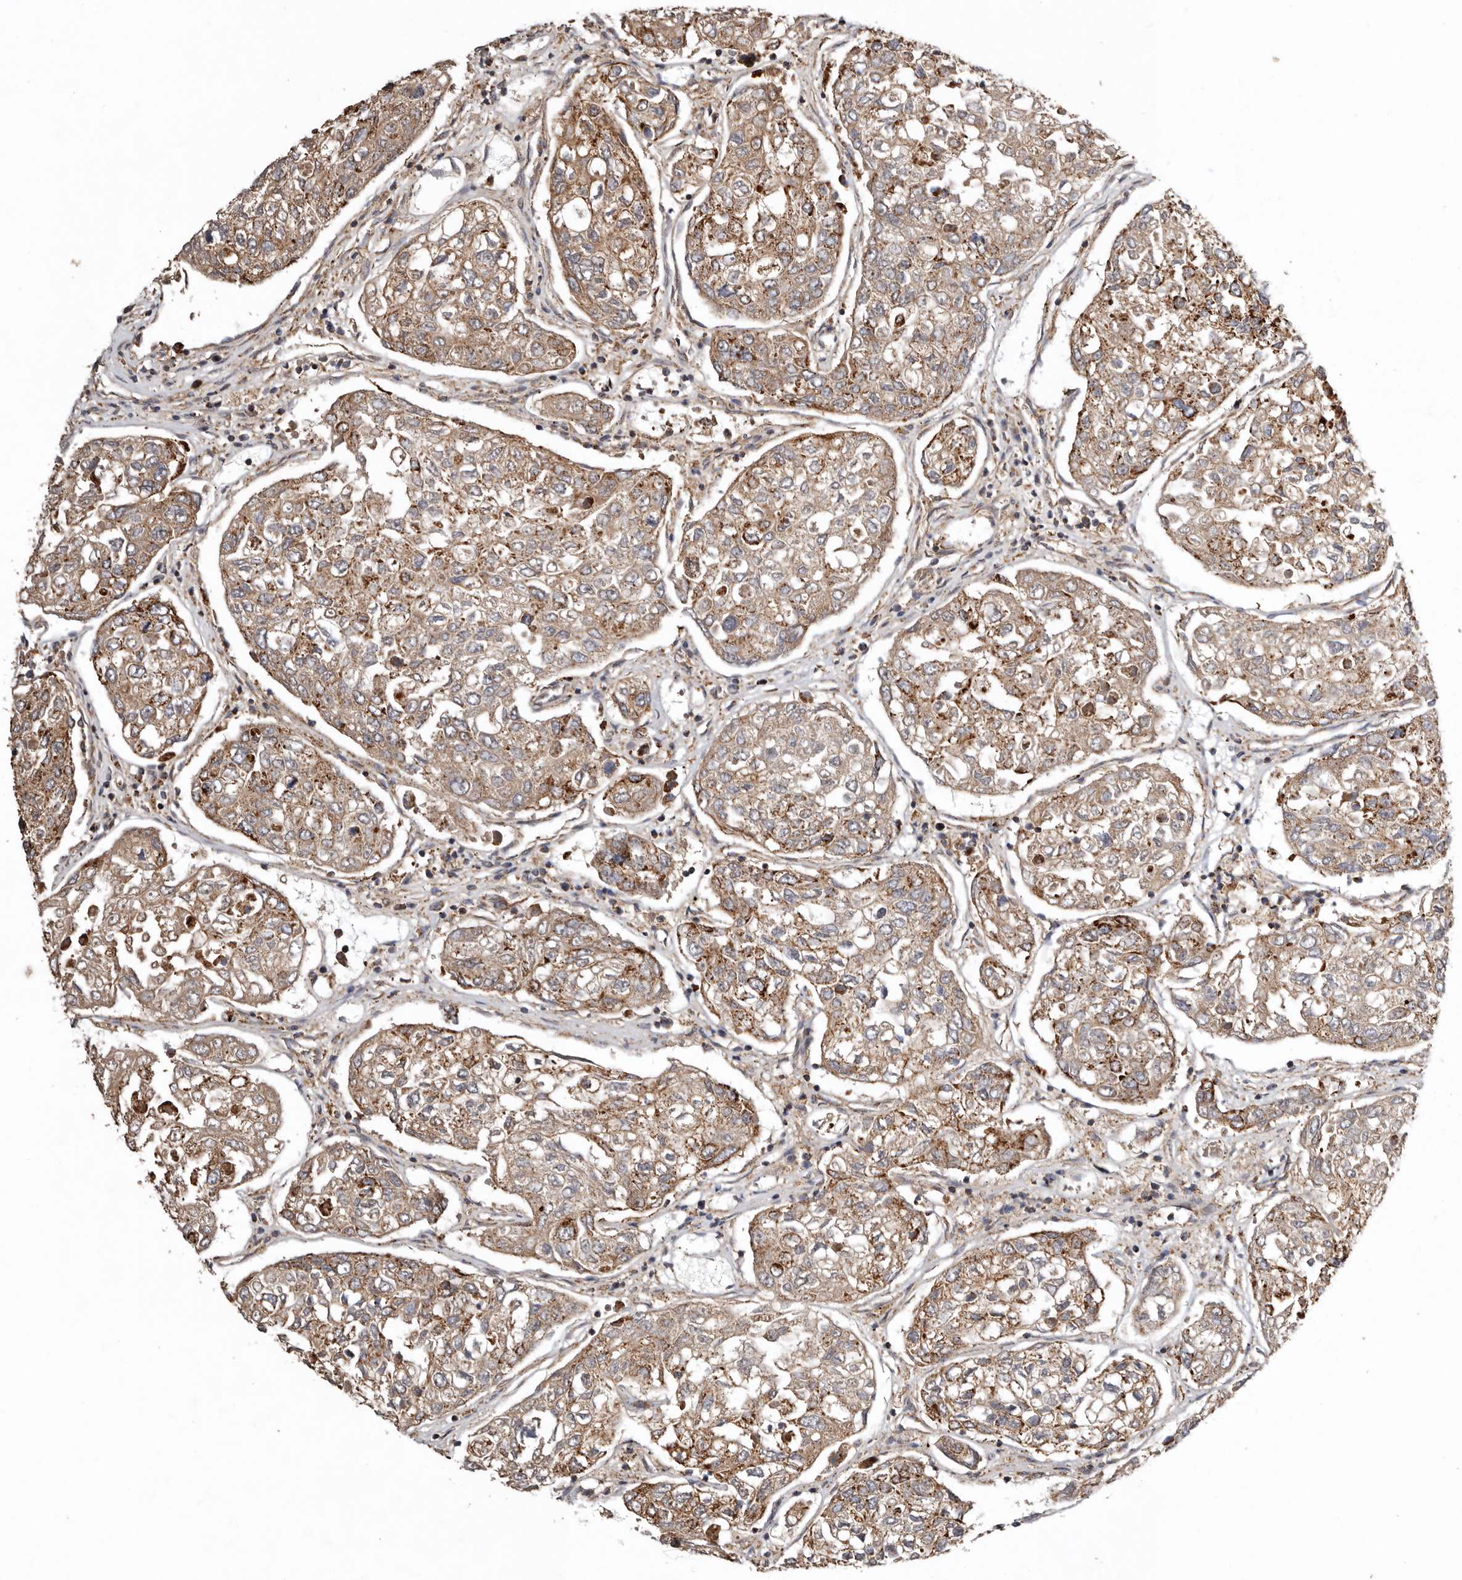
{"staining": {"intensity": "moderate", "quantity": ">75%", "location": "cytoplasmic/membranous"}, "tissue": "urothelial cancer", "cell_type": "Tumor cells", "image_type": "cancer", "snomed": [{"axis": "morphology", "description": "Urothelial carcinoma, High grade"}, {"axis": "topography", "description": "Lymph node"}, {"axis": "topography", "description": "Urinary bladder"}], "caption": "High-grade urothelial carcinoma stained for a protein demonstrates moderate cytoplasmic/membranous positivity in tumor cells.", "gene": "PROKR1", "patient": {"sex": "male", "age": 51}}